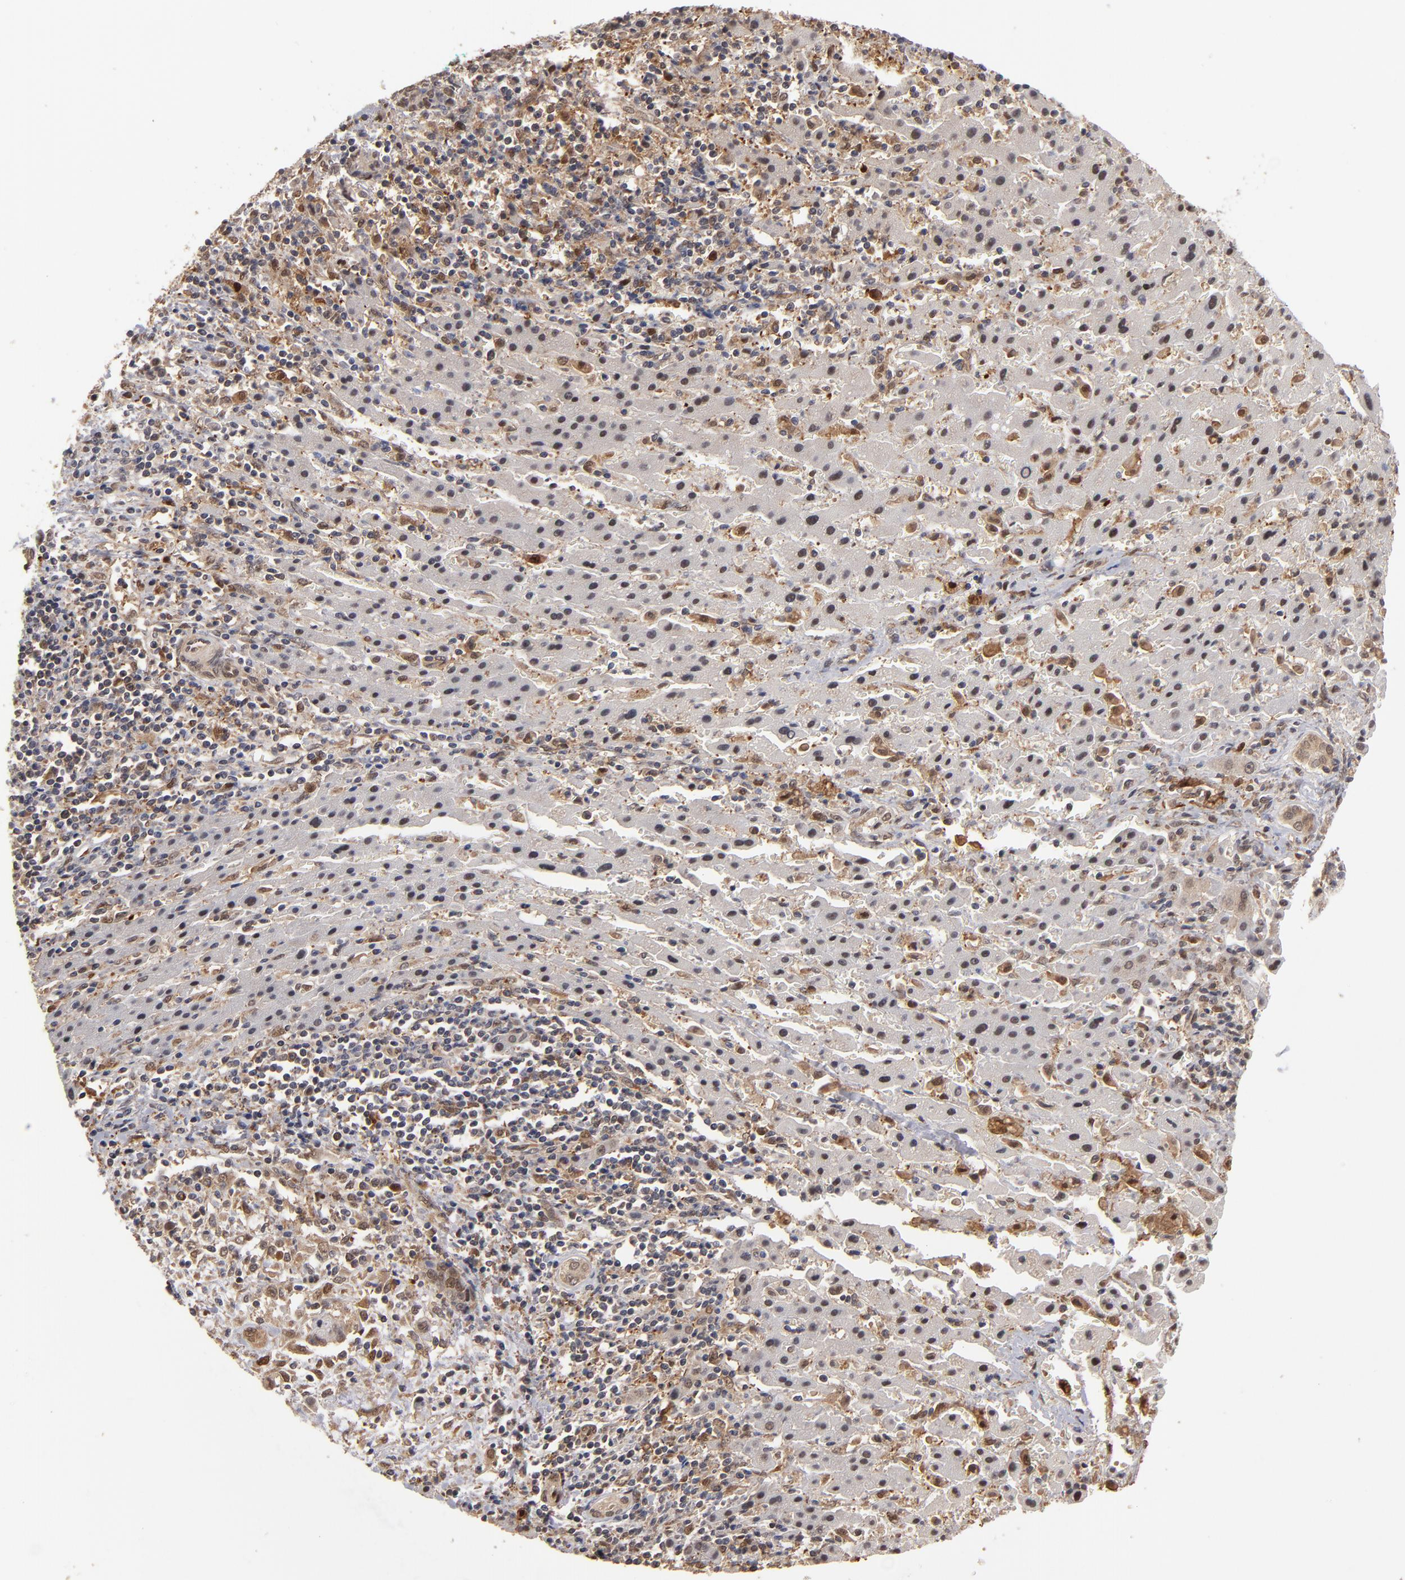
{"staining": {"intensity": "weak", "quantity": "25%-75%", "location": "cytoplasmic/membranous"}, "tissue": "liver cancer", "cell_type": "Tumor cells", "image_type": "cancer", "snomed": [{"axis": "morphology", "description": "Cholangiocarcinoma"}, {"axis": "topography", "description": "Liver"}], "caption": "Immunohistochemical staining of human liver cancer (cholangiocarcinoma) reveals low levels of weak cytoplasmic/membranous staining in about 25%-75% of tumor cells.", "gene": "HUWE1", "patient": {"sex": "male", "age": 57}}